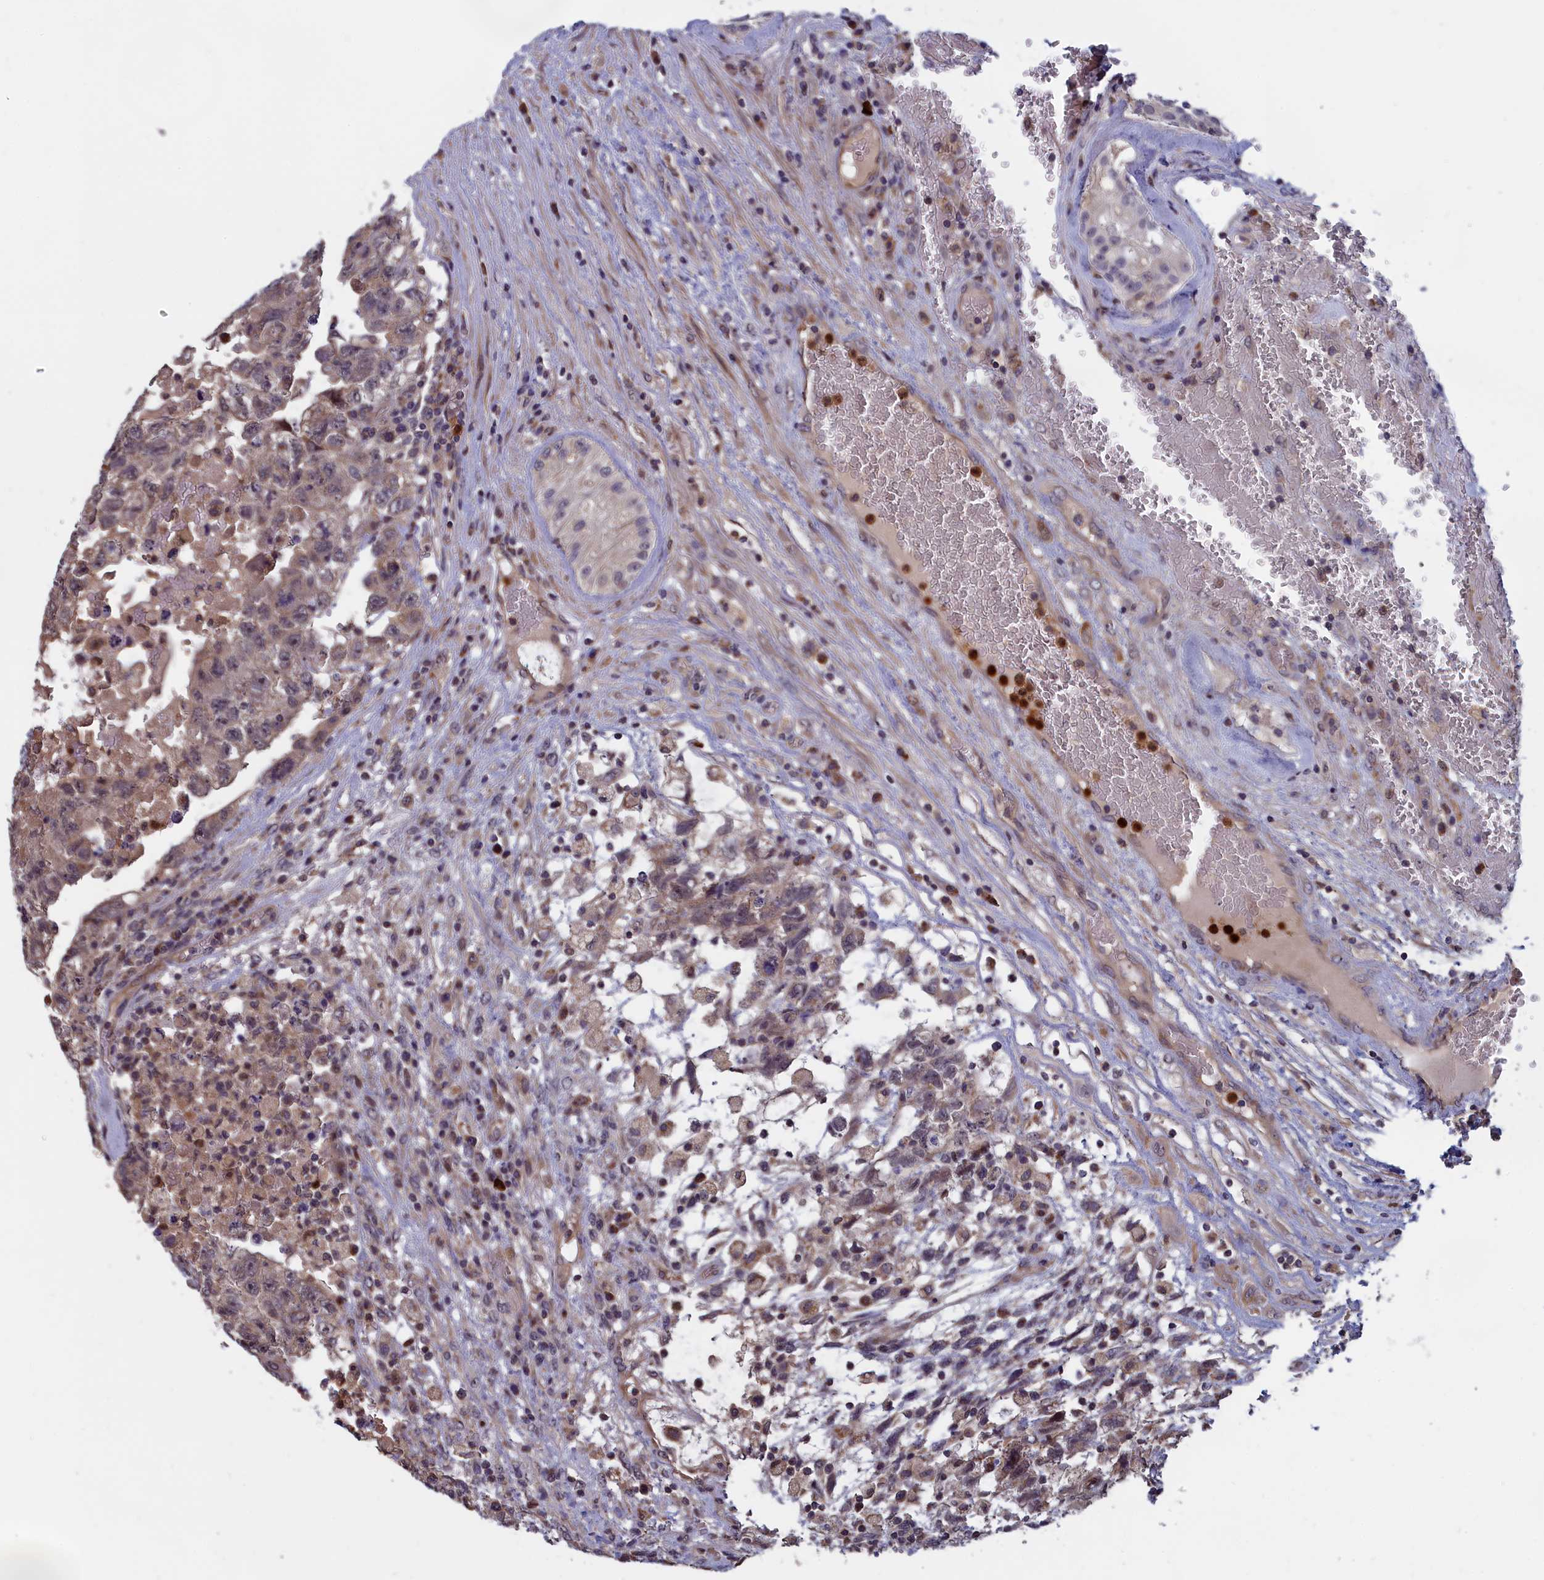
{"staining": {"intensity": "weak", "quantity": ">75%", "location": "cytoplasmic/membranous"}, "tissue": "testis cancer", "cell_type": "Tumor cells", "image_type": "cancer", "snomed": [{"axis": "morphology", "description": "Carcinoma, Embryonal, NOS"}, {"axis": "topography", "description": "Testis"}], "caption": "Immunohistochemistry histopathology image of neoplastic tissue: testis cancer (embryonal carcinoma) stained using immunohistochemistry (IHC) exhibits low levels of weak protein expression localized specifically in the cytoplasmic/membranous of tumor cells, appearing as a cytoplasmic/membranous brown color.", "gene": "EPB41L4B", "patient": {"sex": "male", "age": 36}}